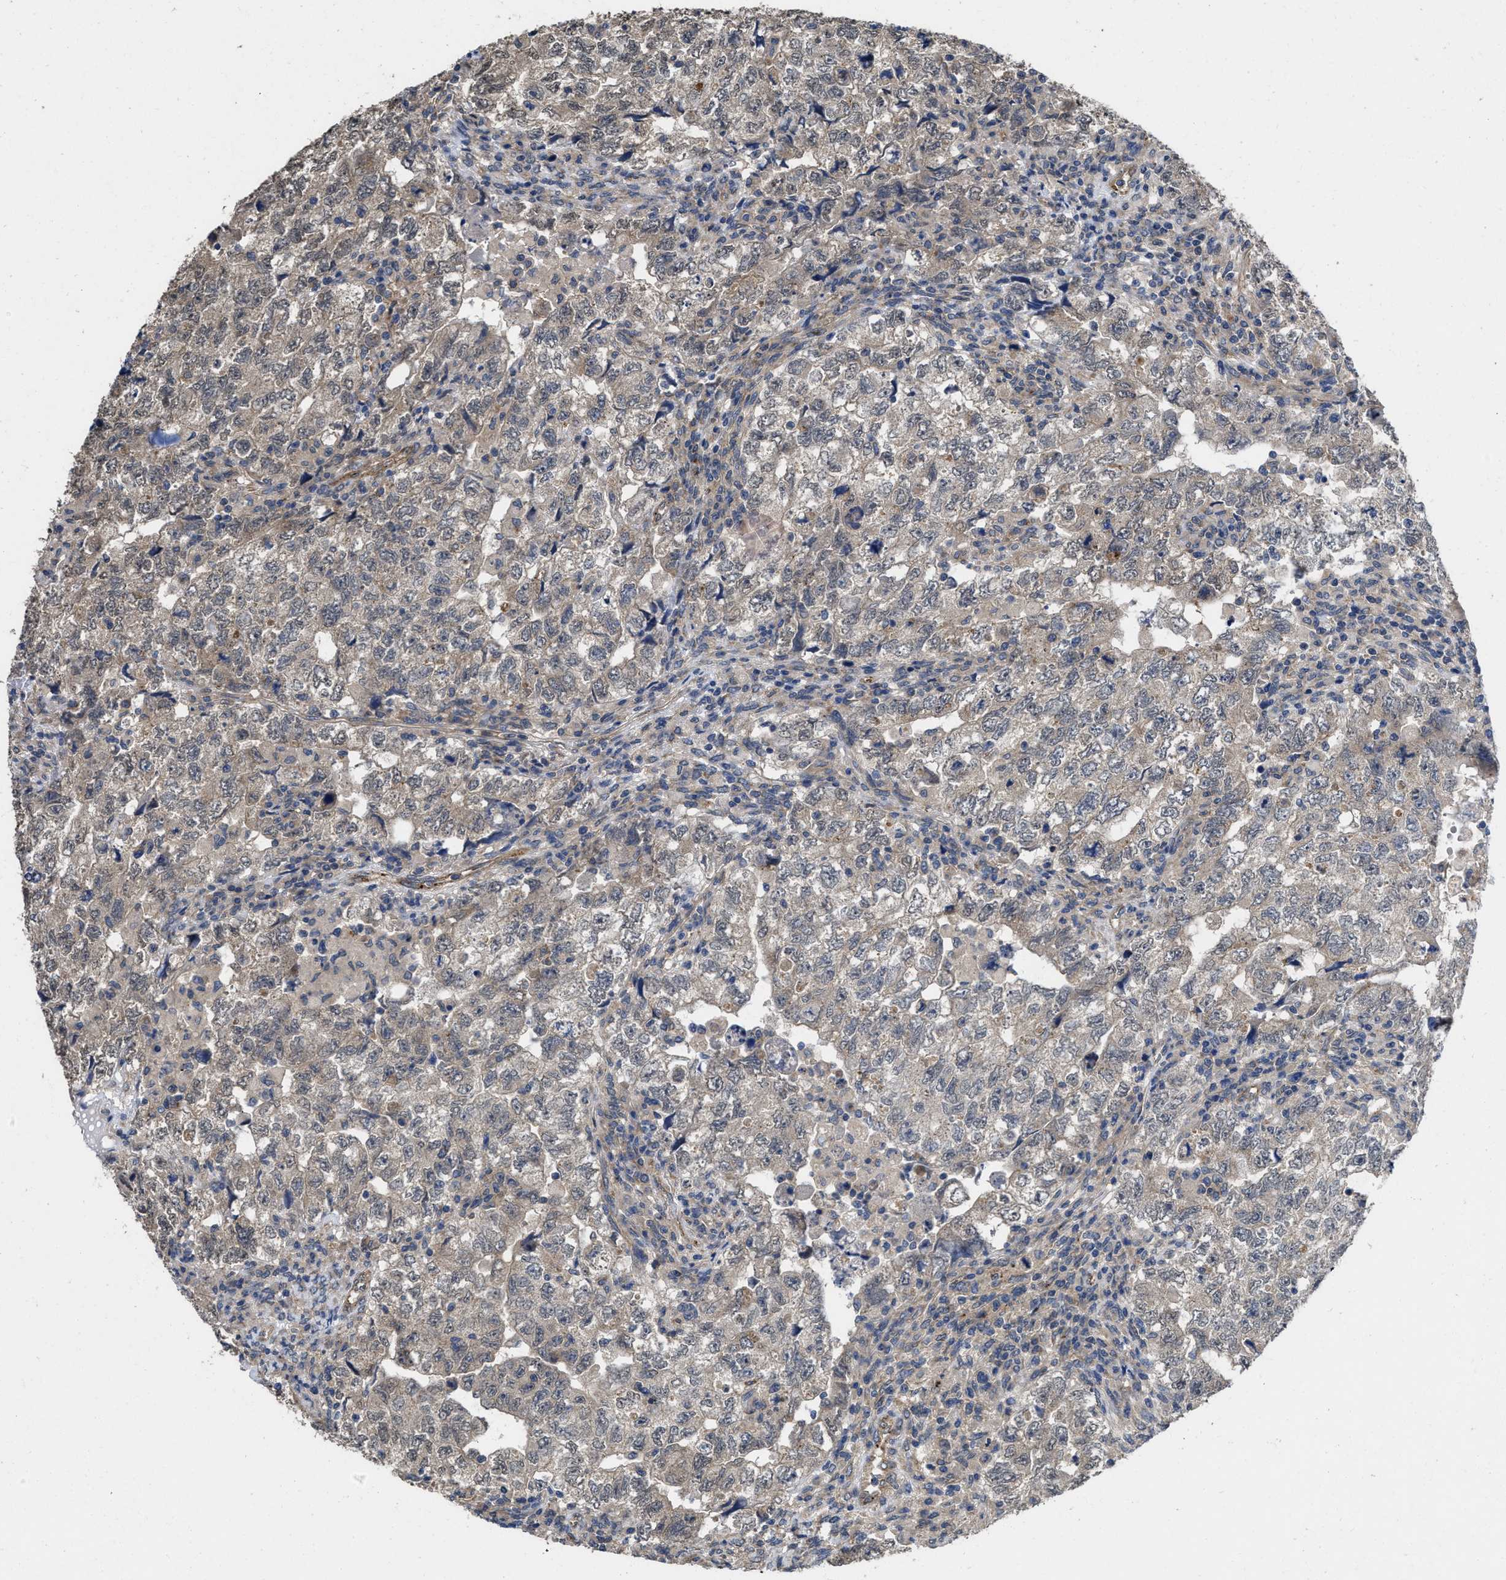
{"staining": {"intensity": "weak", "quantity": "<25%", "location": "cytoplasmic/membranous"}, "tissue": "testis cancer", "cell_type": "Tumor cells", "image_type": "cancer", "snomed": [{"axis": "morphology", "description": "Seminoma, NOS"}, {"axis": "topography", "description": "Testis"}], "caption": "Immunohistochemistry (IHC) micrograph of neoplastic tissue: human testis cancer stained with DAB (3,3'-diaminobenzidine) displays no significant protein positivity in tumor cells.", "gene": "PKD2", "patient": {"sex": "male", "age": 22}}